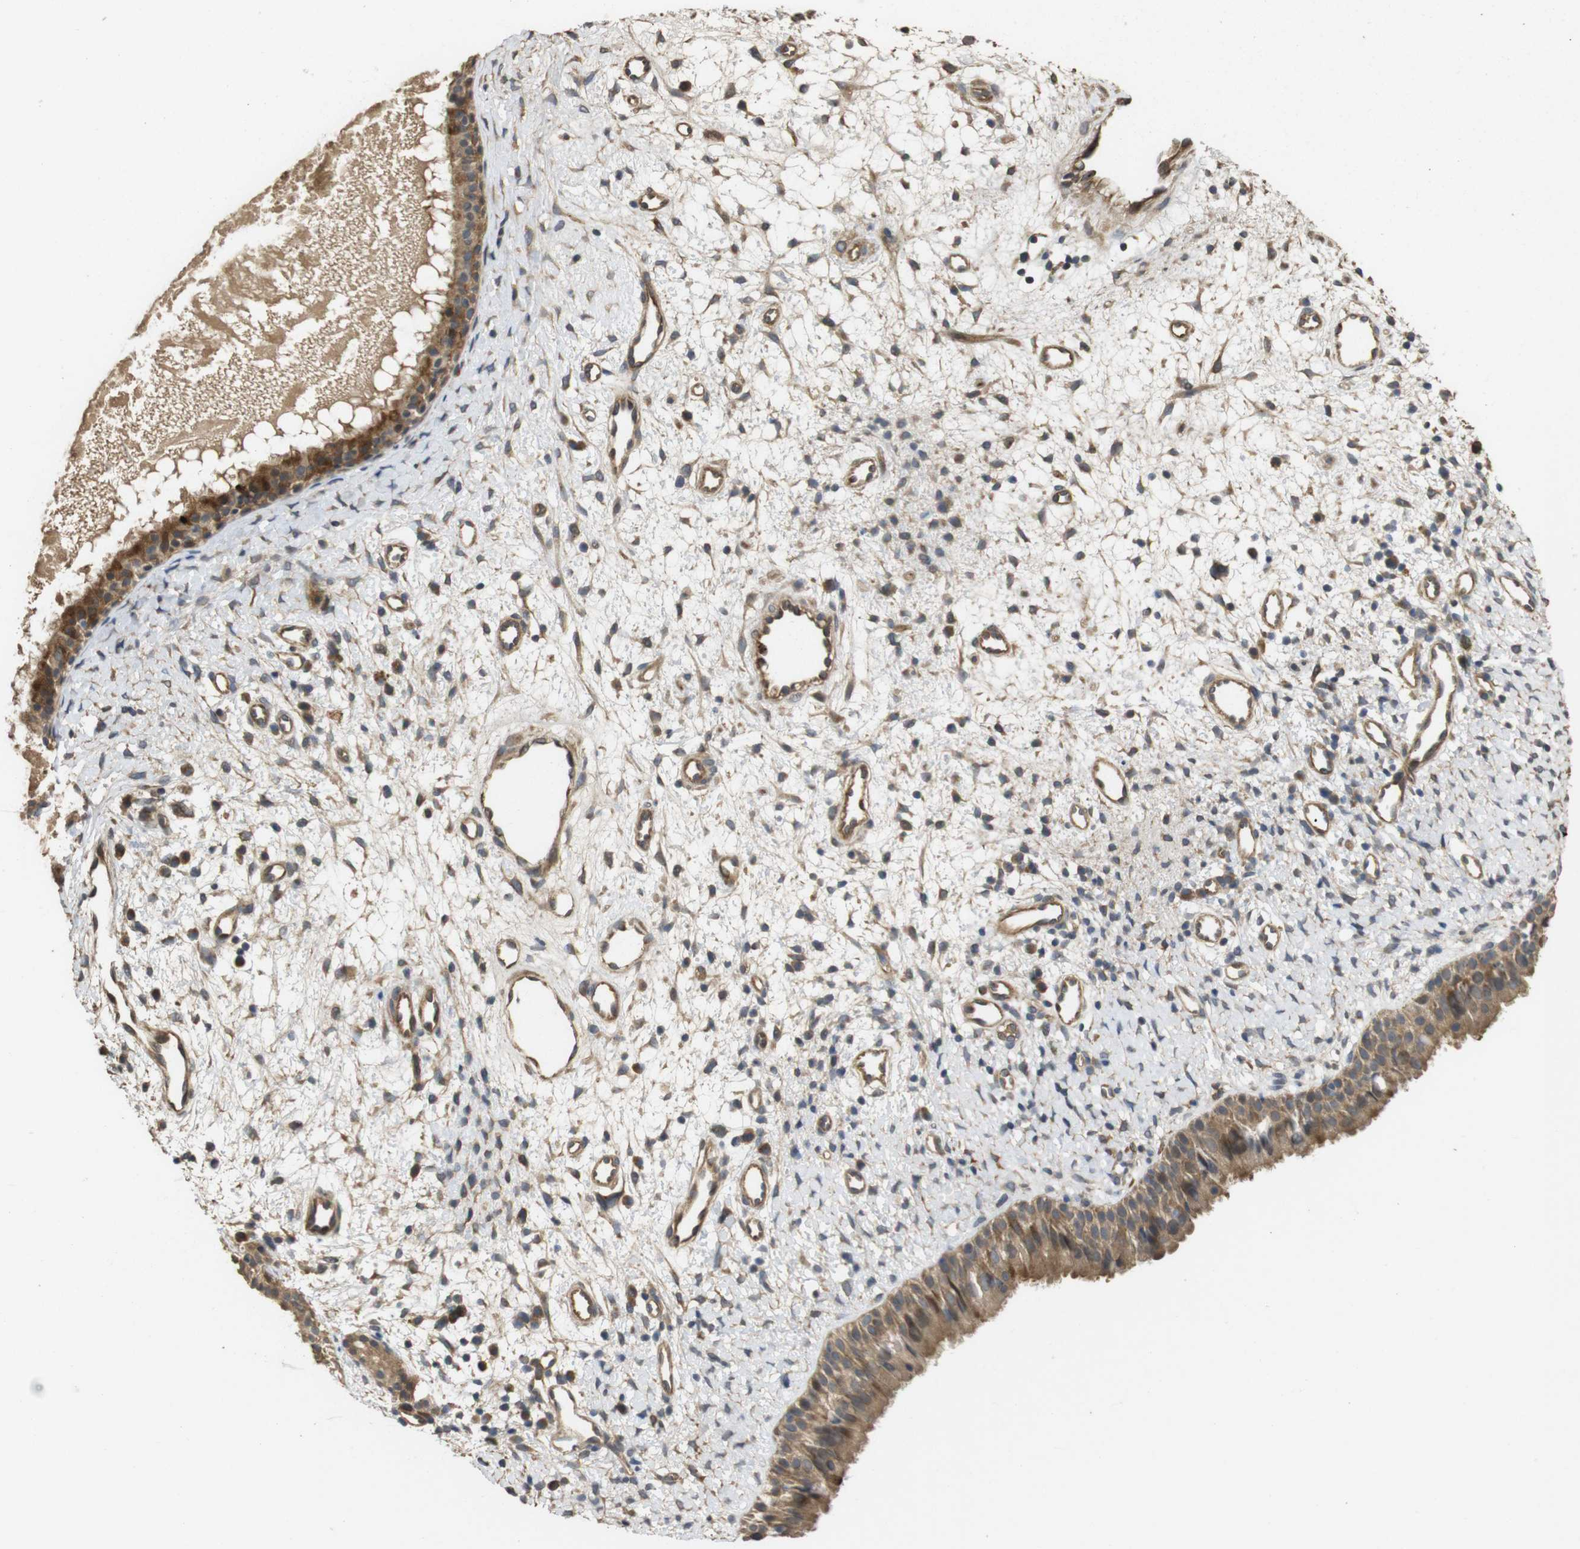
{"staining": {"intensity": "strong", "quantity": ">75%", "location": "cytoplasmic/membranous"}, "tissue": "nasopharynx", "cell_type": "Respiratory epithelial cells", "image_type": "normal", "snomed": [{"axis": "morphology", "description": "Normal tissue, NOS"}, {"axis": "topography", "description": "Nasopharynx"}], "caption": "Immunohistochemical staining of benign human nasopharynx shows strong cytoplasmic/membranous protein positivity in about >75% of respiratory epithelial cells.", "gene": "PCDHB10", "patient": {"sex": "male", "age": 22}}